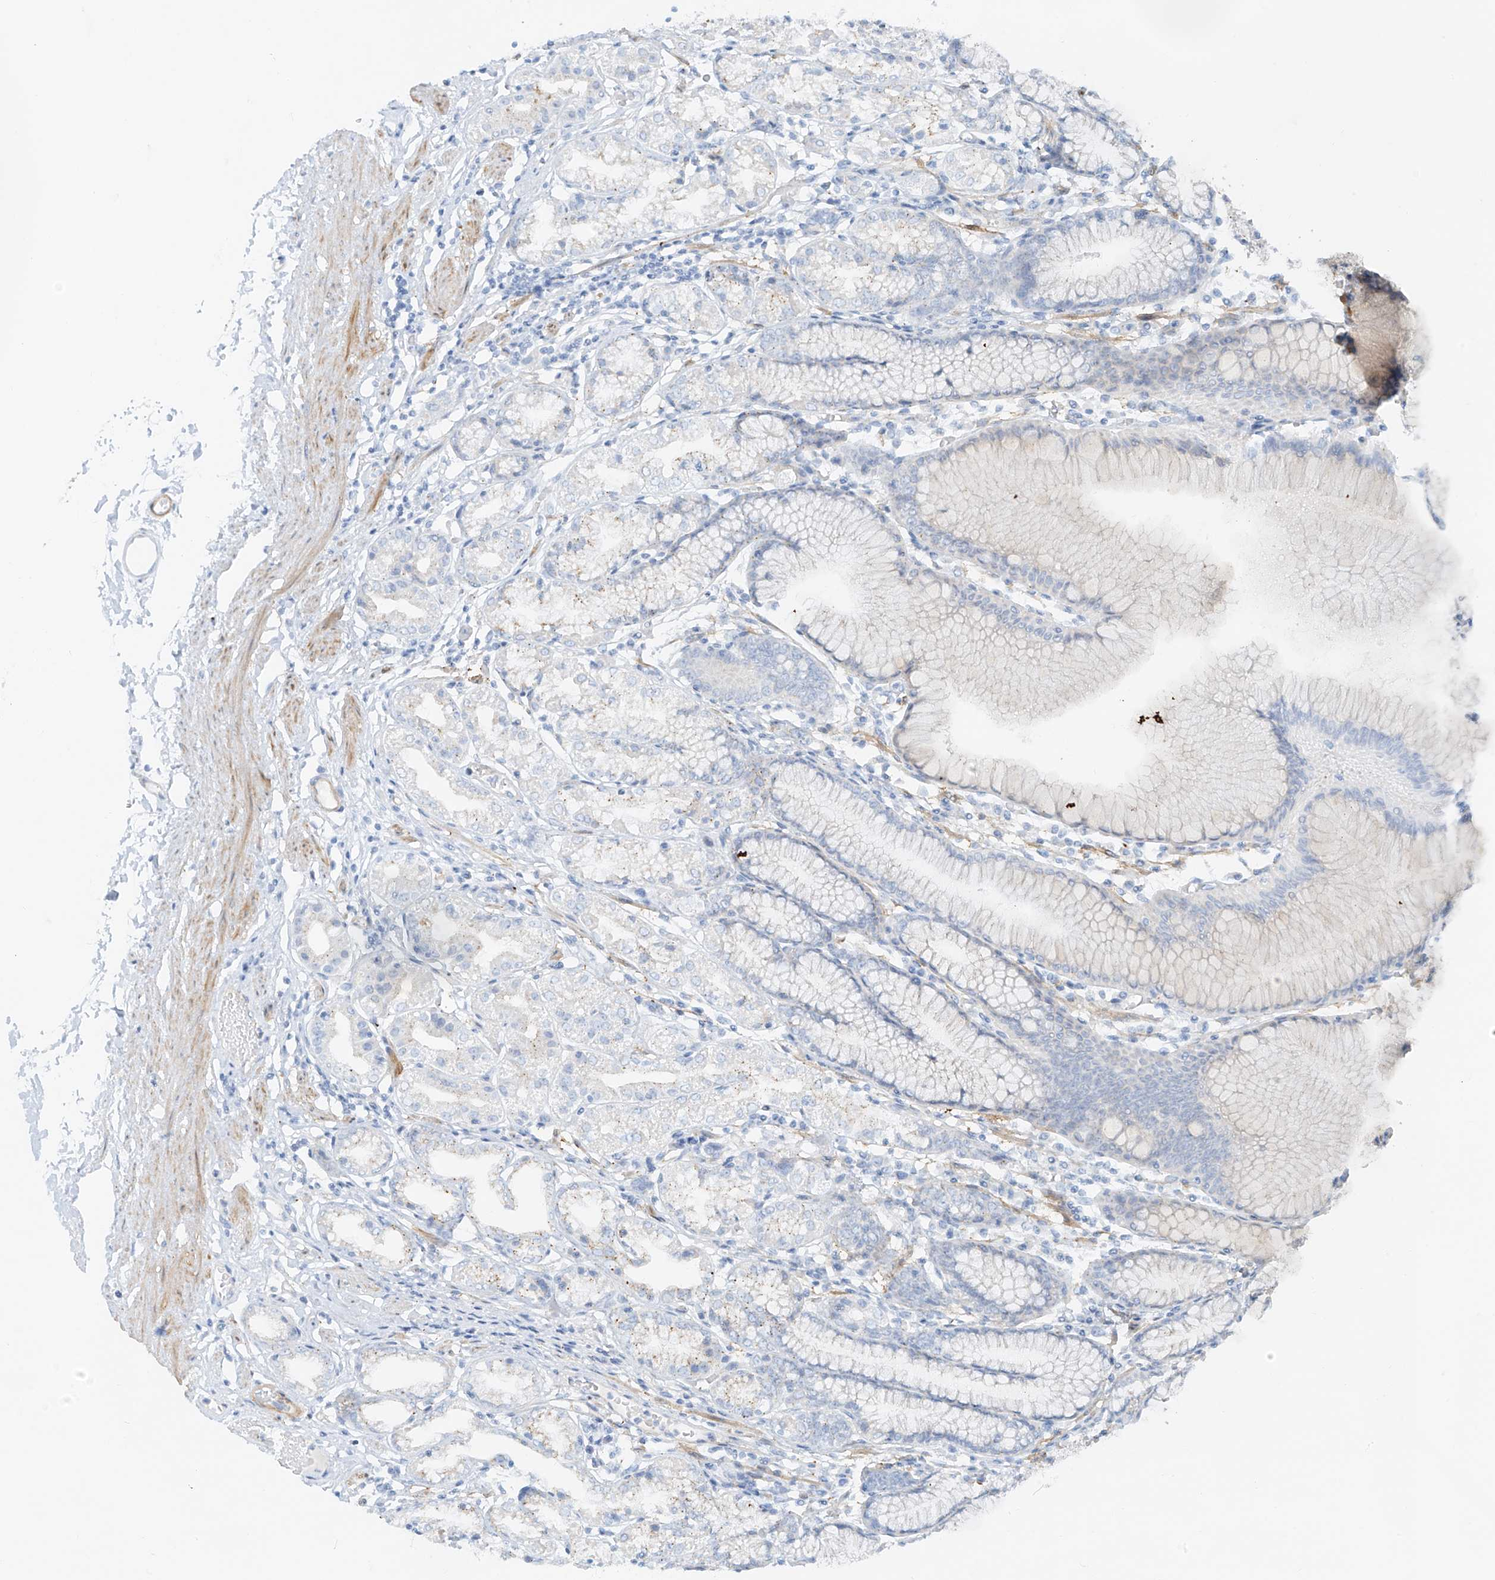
{"staining": {"intensity": "negative", "quantity": "none", "location": "none"}, "tissue": "stomach", "cell_type": "Glandular cells", "image_type": "normal", "snomed": [{"axis": "morphology", "description": "Normal tissue, NOS"}, {"axis": "topography", "description": "Stomach"}], "caption": "This is a micrograph of IHC staining of unremarkable stomach, which shows no expression in glandular cells. (DAB (3,3'-diaminobenzidine) IHC visualized using brightfield microscopy, high magnification).", "gene": "SMCP", "patient": {"sex": "female", "age": 57}}